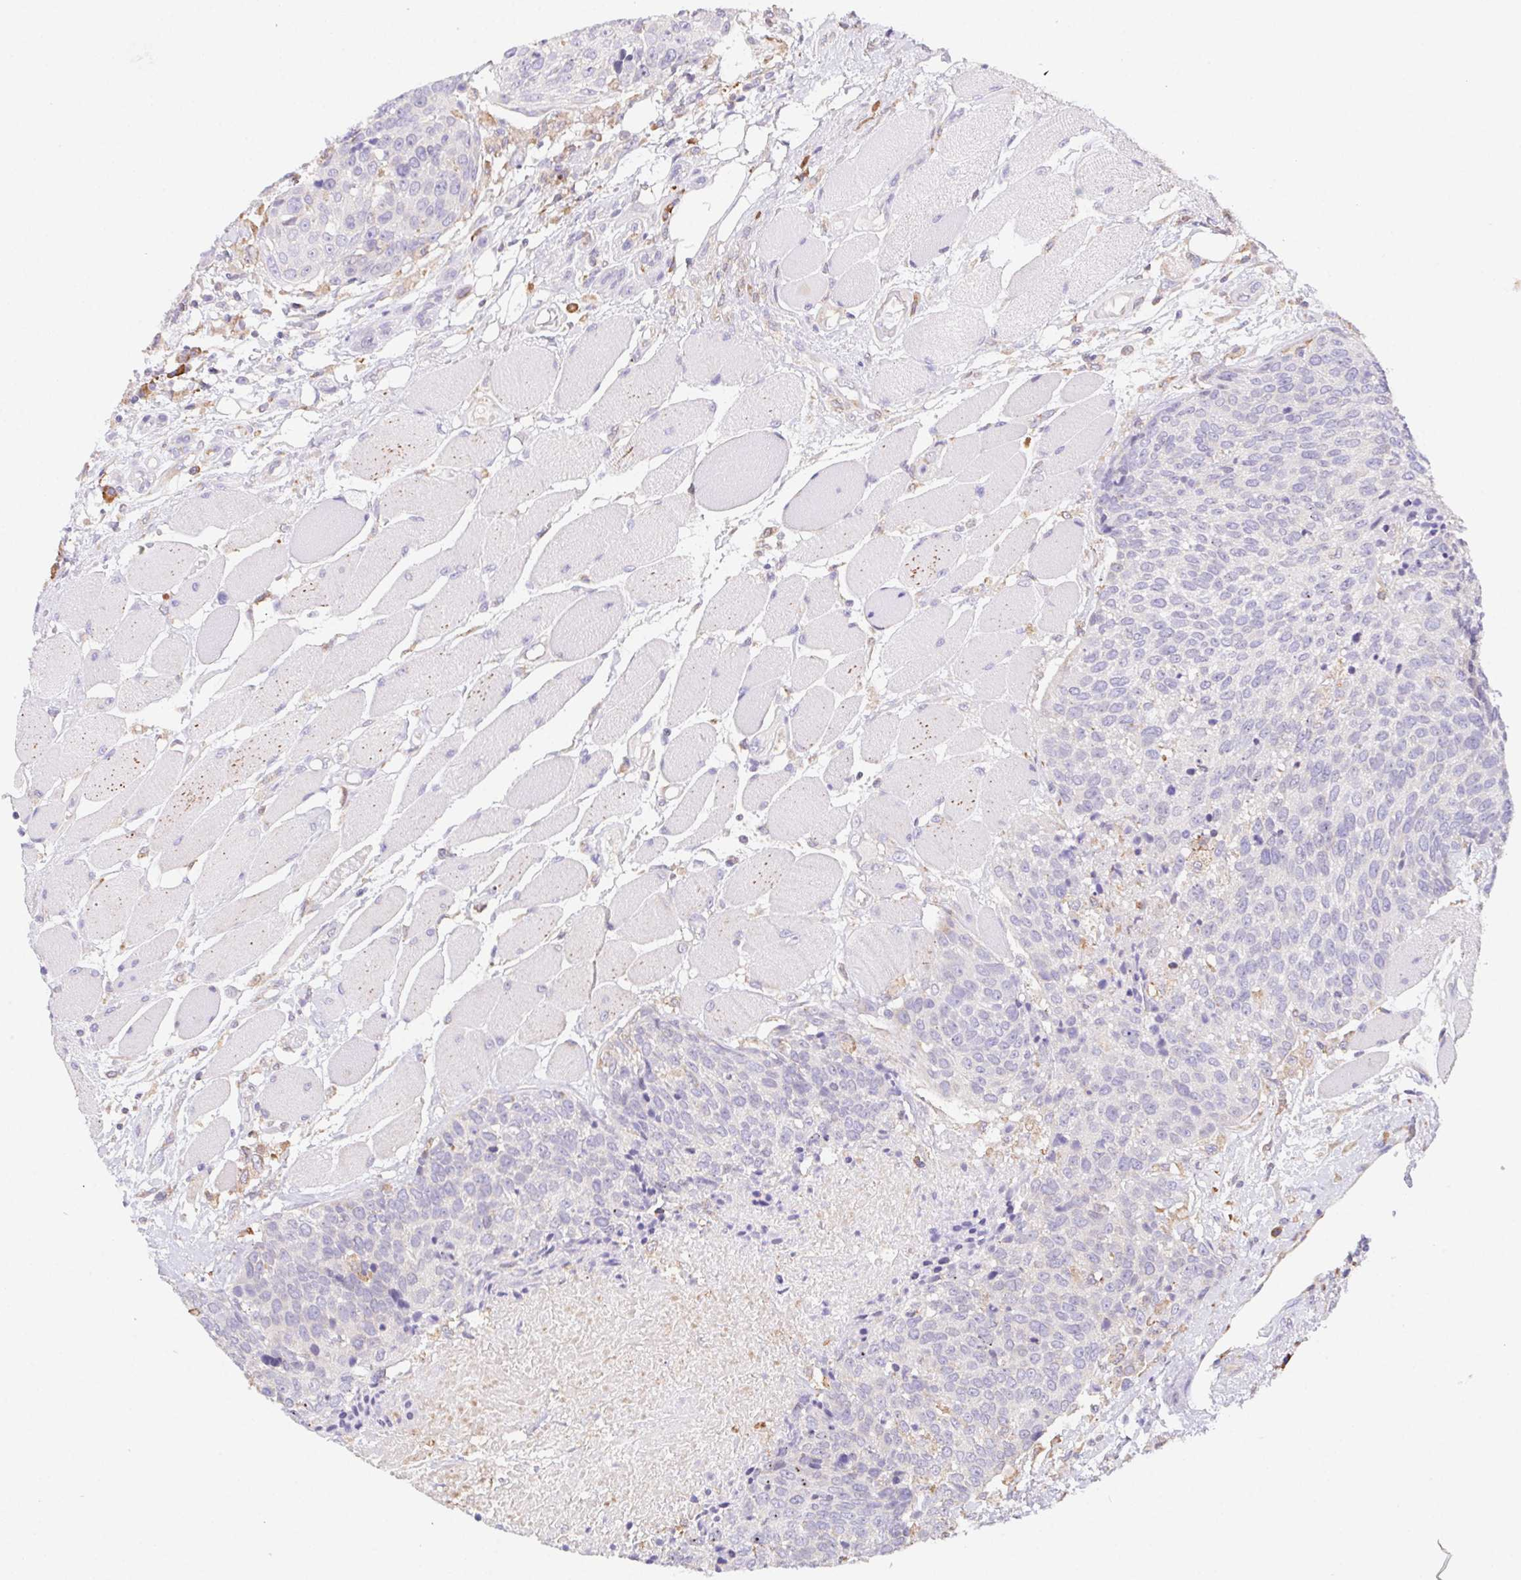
{"staining": {"intensity": "negative", "quantity": "none", "location": "none"}, "tissue": "head and neck cancer", "cell_type": "Tumor cells", "image_type": "cancer", "snomed": [{"axis": "morphology", "description": "Squamous cell carcinoma, NOS"}, {"axis": "topography", "description": "Oral tissue"}, {"axis": "topography", "description": "Head-Neck"}], "caption": "An IHC image of head and neck cancer (squamous cell carcinoma) is shown. There is no staining in tumor cells of head and neck cancer (squamous cell carcinoma). The staining was performed using DAB to visualize the protein expression in brown, while the nuclei were stained in blue with hematoxylin (Magnification: 20x).", "gene": "ADAM8", "patient": {"sex": "male", "age": 64}}